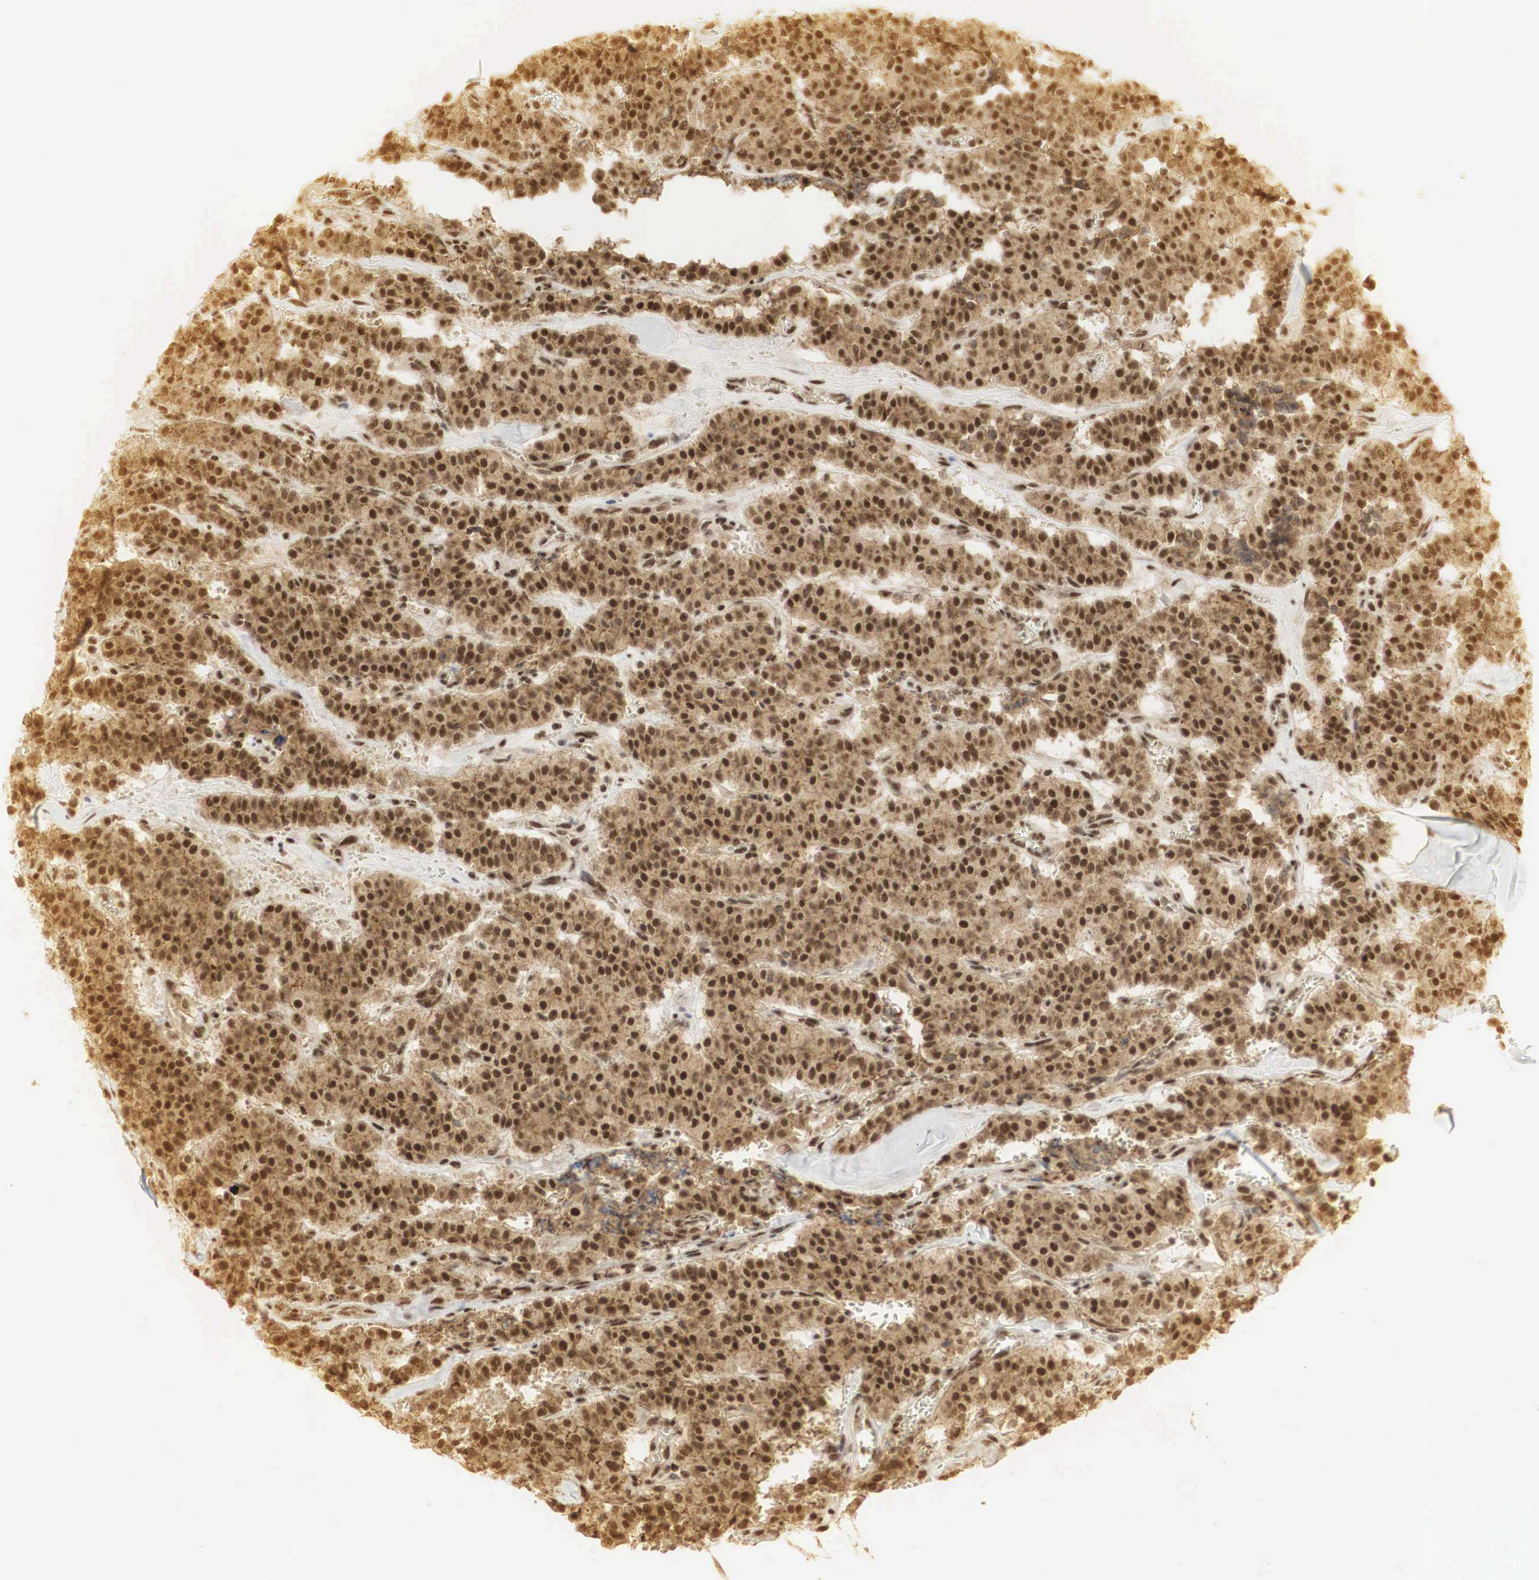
{"staining": {"intensity": "strong", "quantity": ">75%", "location": "cytoplasmic/membranous,nuclear"}, "tissue": "carcinoid", "cell_type": "Tumor cells", "image_type": "cancer", "snomed": [{"axis": "morphology", "description": "Carcinoid, malignant, NOS"}, {"axis": "topography", "description": "Bronchus"}], "caption": "Approximately >75% of tumor cells in human malignant carcinoid demonstrate strong cytoplasmic/membranous and nuclear protein positivity as visualized by brown immunohistochemical staining.", "gene": "RNF113A", "patient": {"sex": "male", "age": 55}}